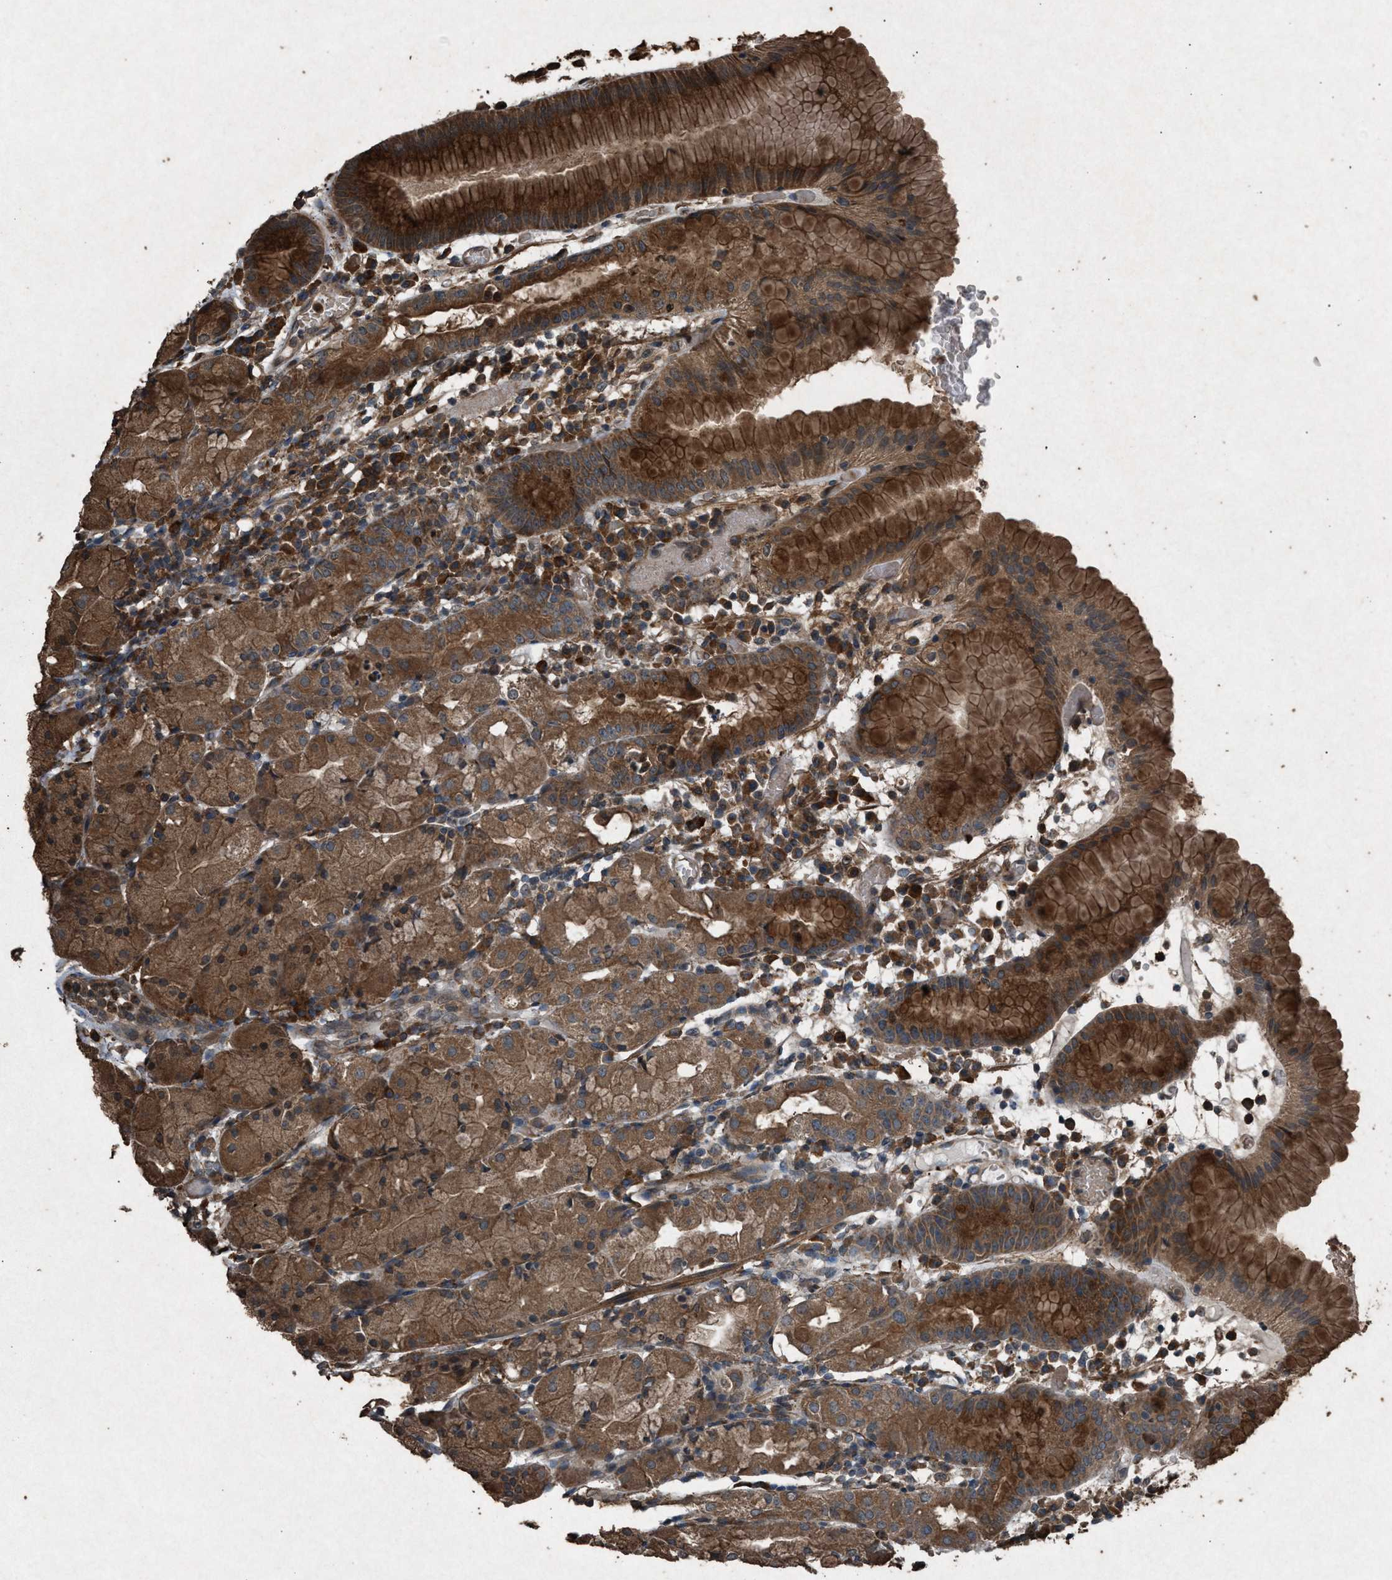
{"staining": {"intensity": "moderate", "quantity": ">75%", "location": "cytoplasmic/membranous"}, "tissue": "stomach", "cell_type": "Glandular cells", "image_type": "normal", "snomed": [{"axis": "morphology", "description": "Normal tissue, NOS"}, {"axis": "topography", "description": "Stomach"}, {"axis": "topography", "description": "Stomach, lower"}], "caption": "Protein staining of benign stomach demonstrates moderate cytoplasmic/membranous expression in approximately >75% of glandular cells.", "gene": "CALR", "patient": {"sex": "female", "age": 75}}